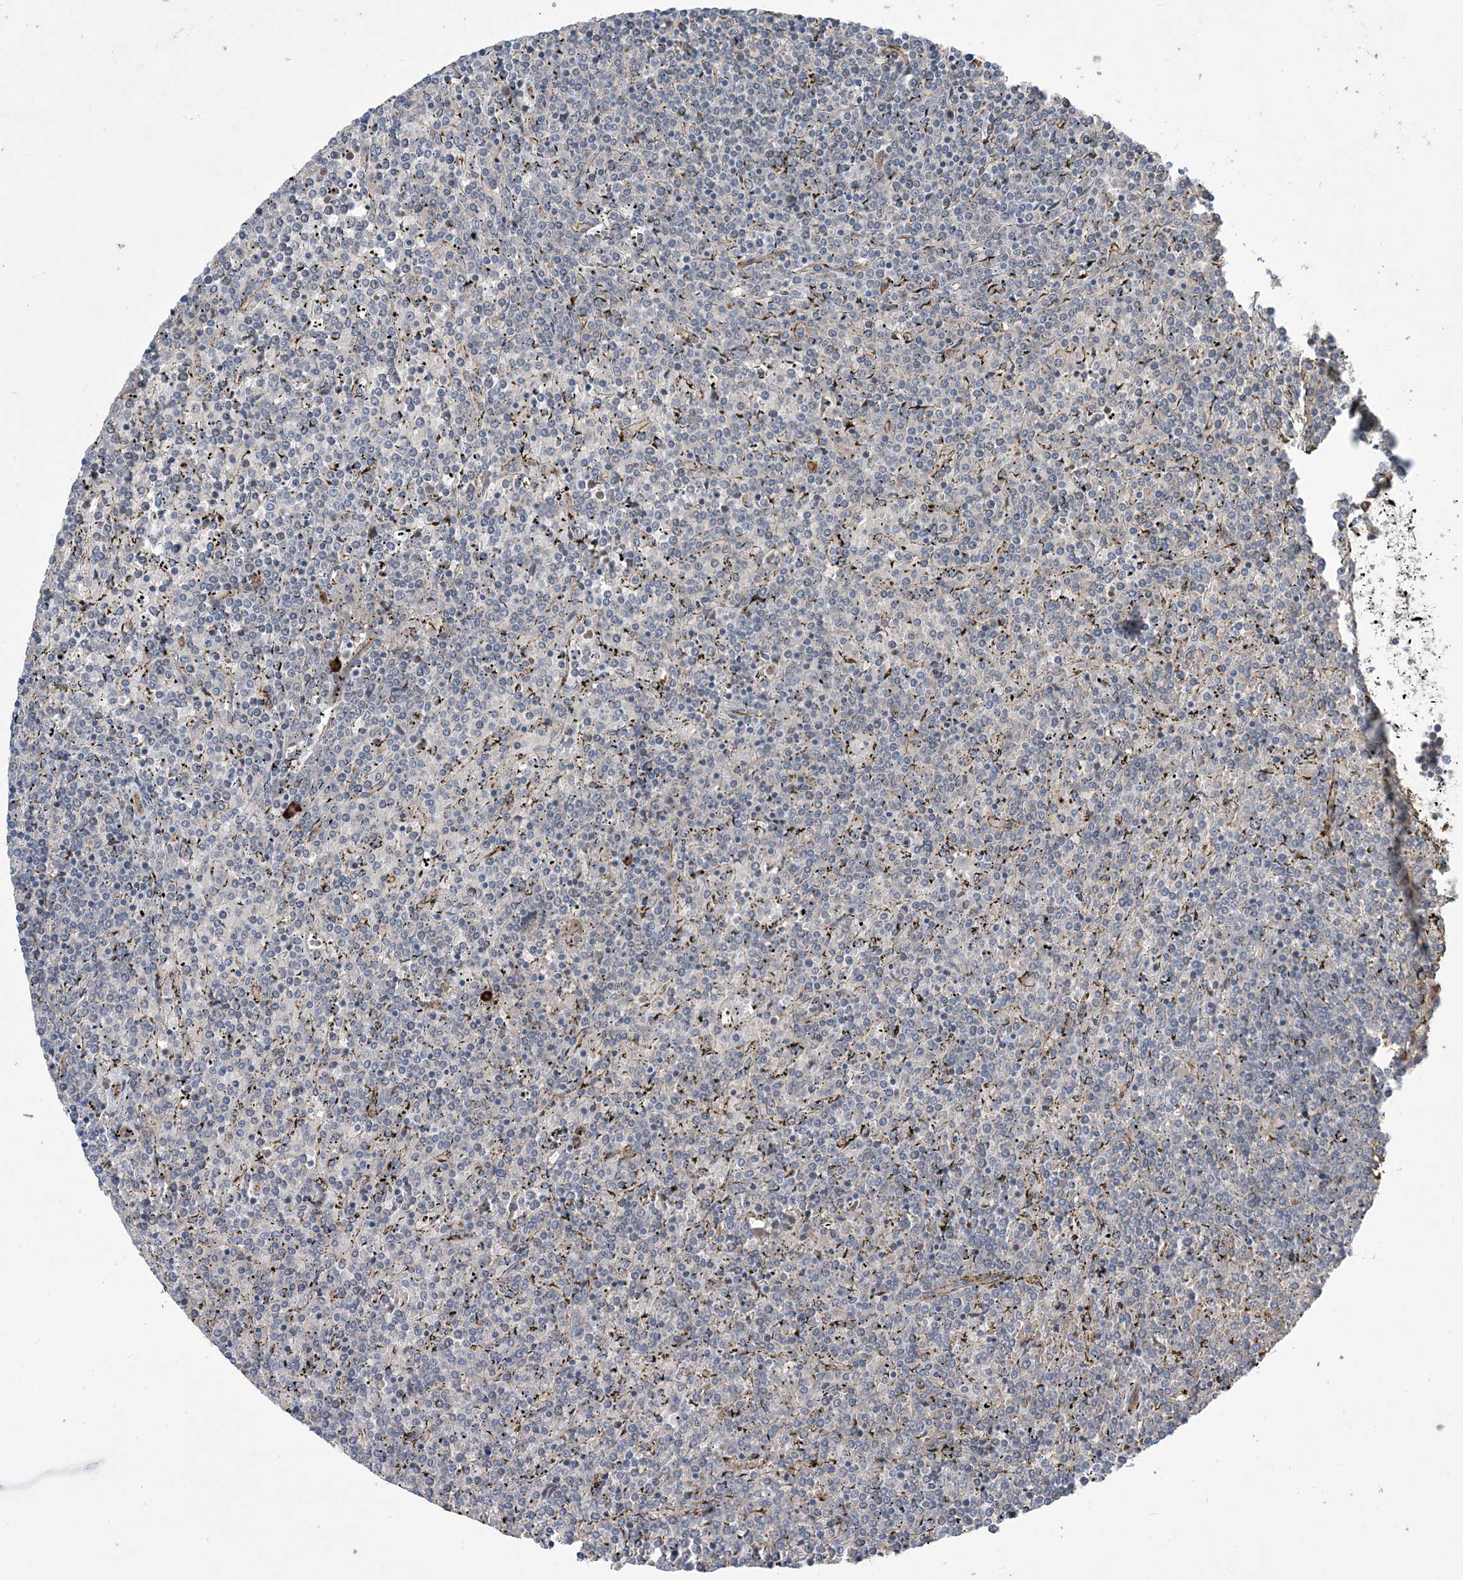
{"staining": {"intensity": "negative", "quantity": "none", "location": "none"}, "tissue": "lymphoma", "cell_type": "Tumor cells", "image_type": "cancer", "snomed": [{"axis": "morphology", "description": "Malignant lymphoma, non-Hodgkin's type, Low grade"}, {"axis": "topography", "description": "Spleen"}], "caption": "Protein analysis of low-grade malignant lymphoma, non-Hodgkin's type reveals no significant staining in tumor cells.", "gene": "AOC1", "patient": {"sex": "female", "age": 19}}